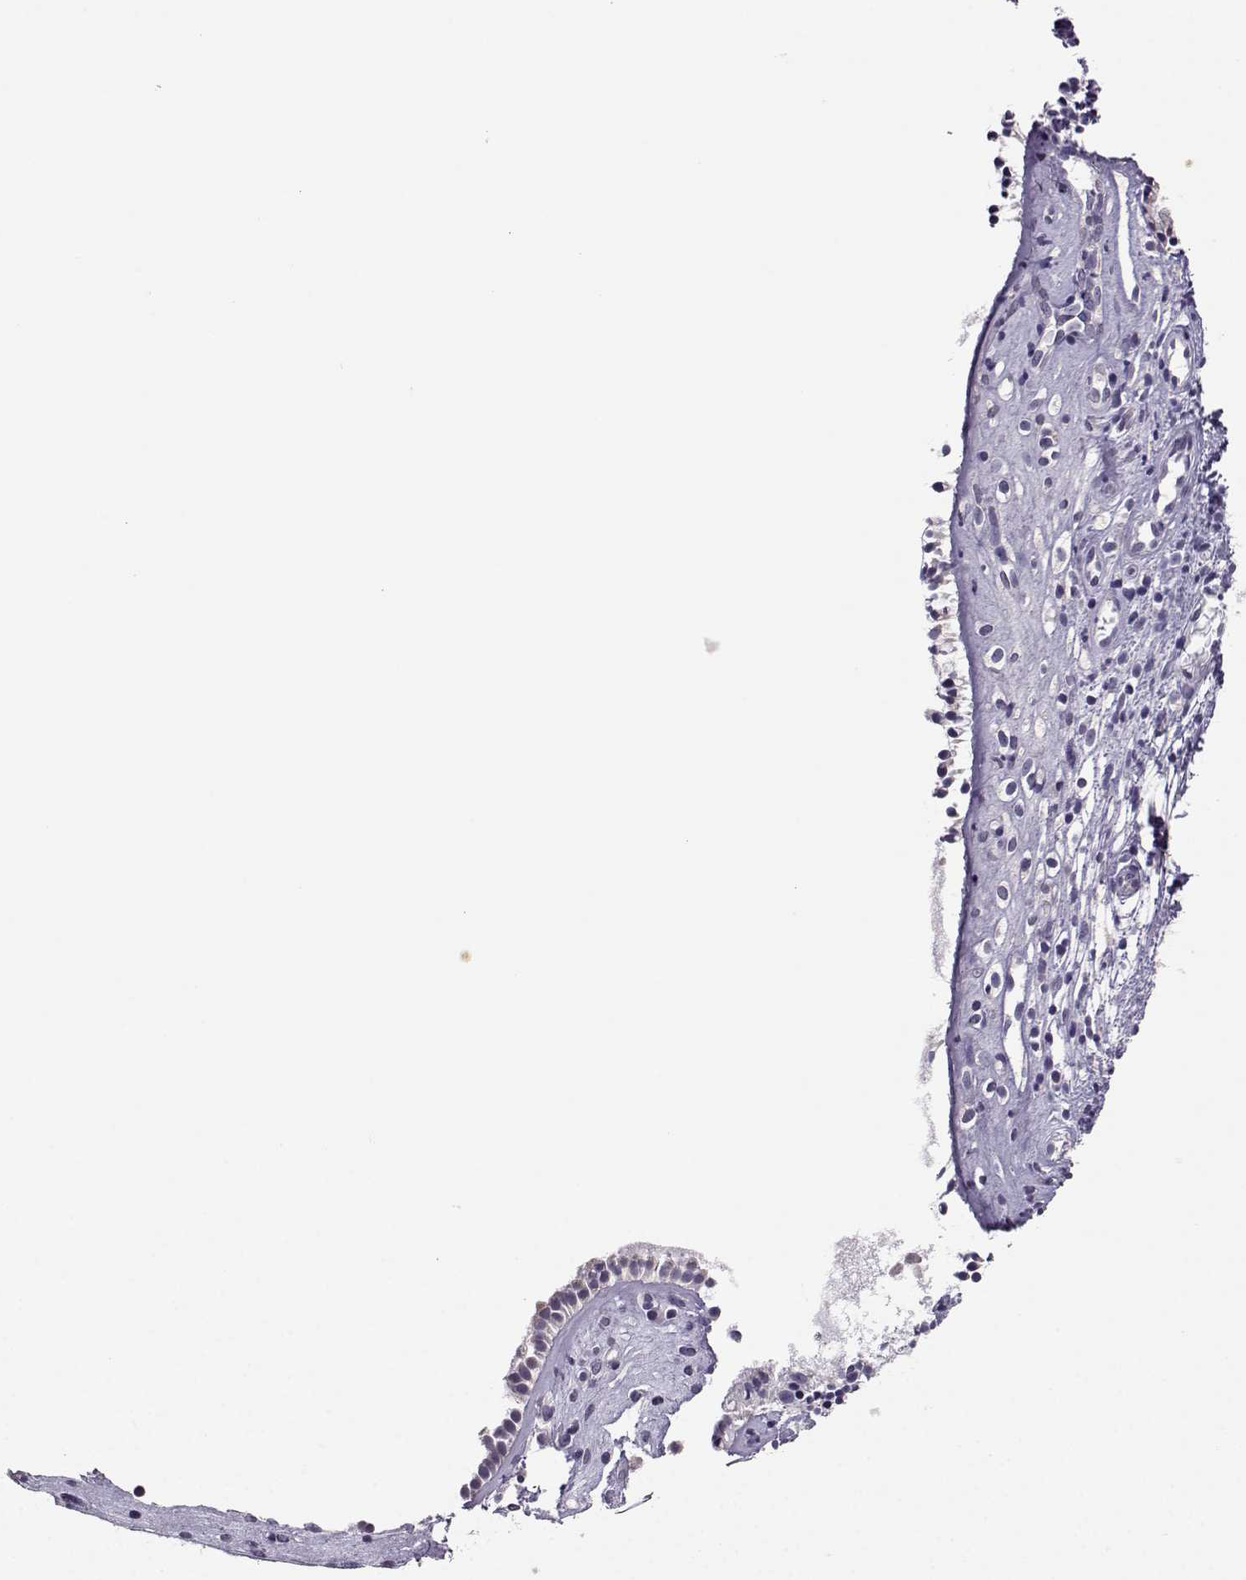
{"staining": {"intensity": "negative", "quantity": "none", "location": "none"}, "tissue": "nasopharynx", "cell_type": "Respiratory epithelial cells", "image_type": "normal", "snomed": [{"axis": "morphology", "description": "Normal tissue, NOS"}, {"axis": "topography", "description": "Nasopharynx"}], "caption": "IHC of benign nasopharynx reveals no positivity in respiratory epithelial cells.", "gene": "AVP", "patient": {"sex": "male", "age": 29}}